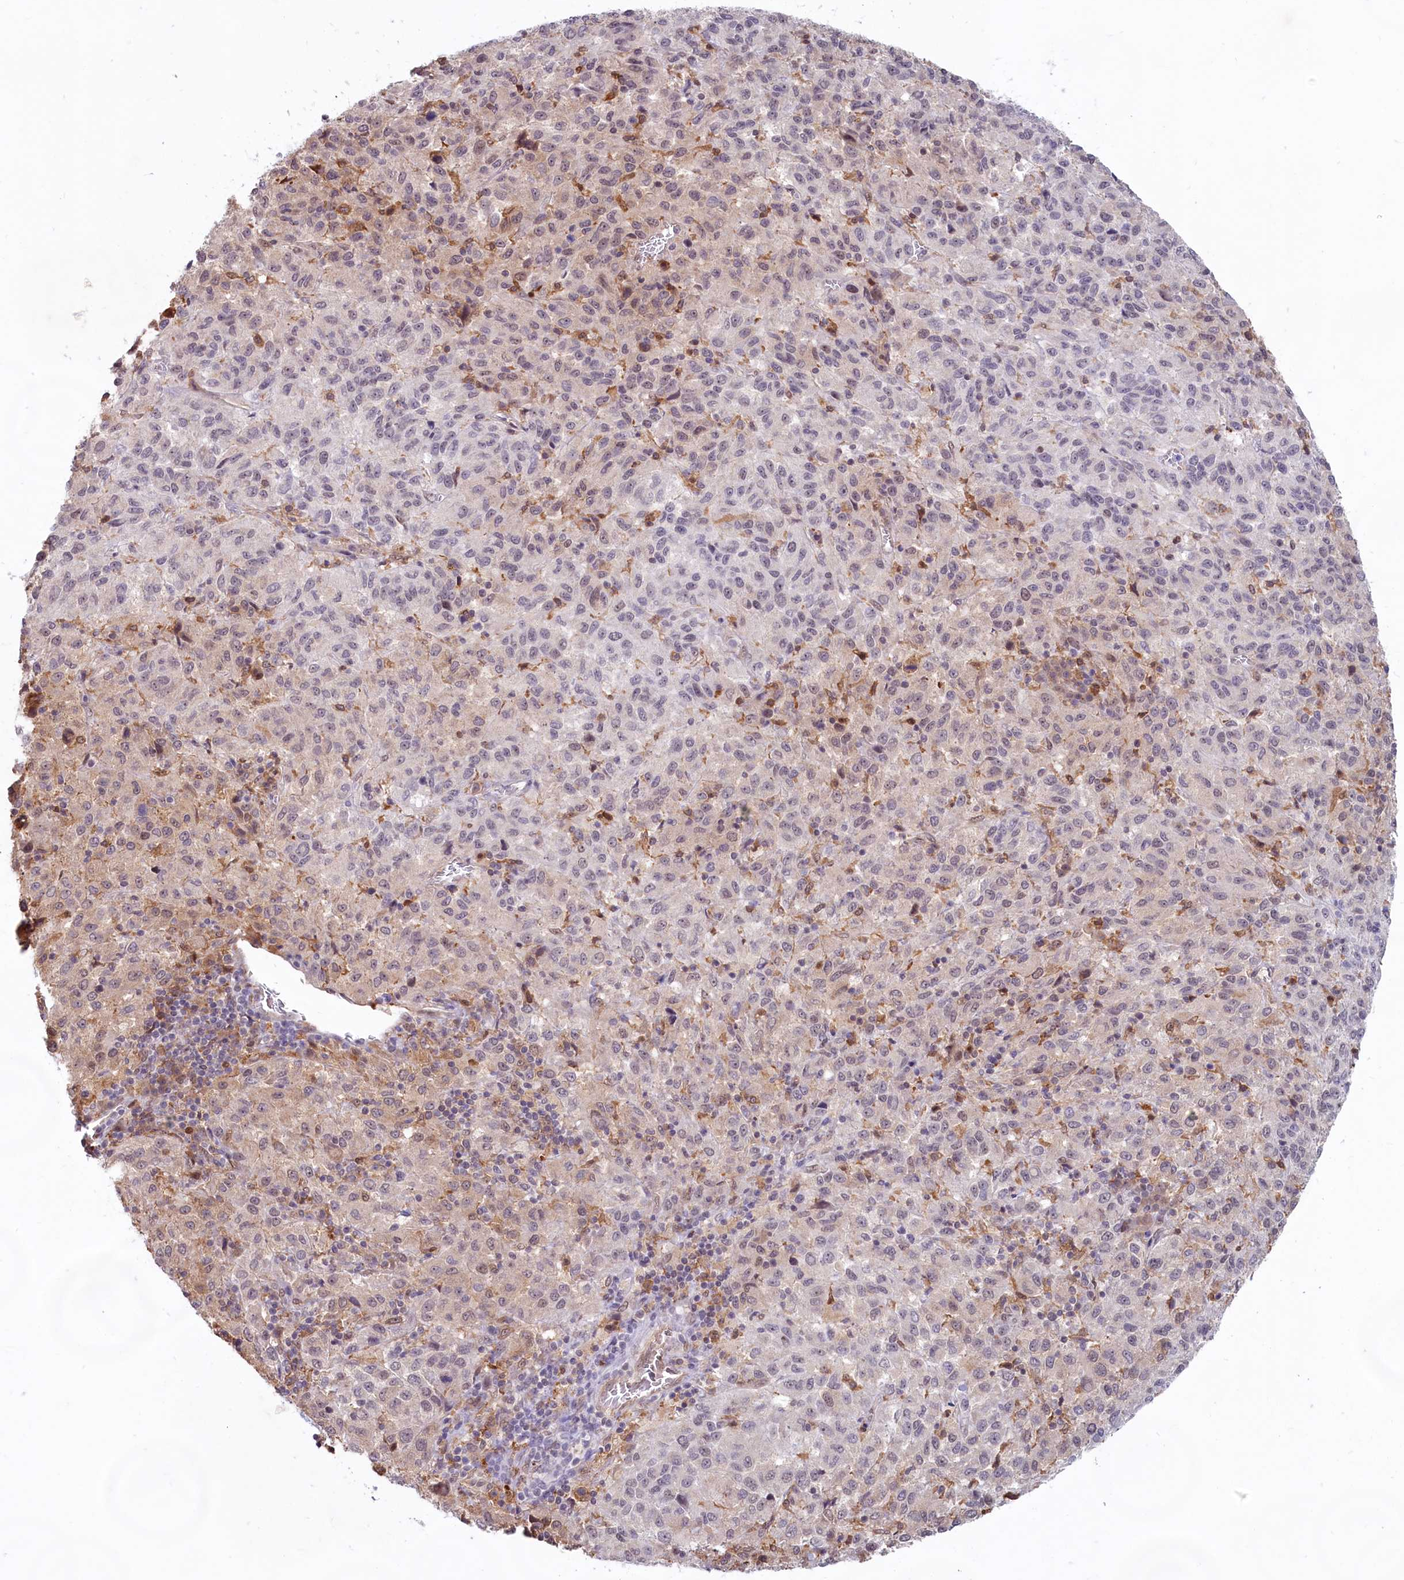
{"staining": {"intensity": "negative", "quantity": "none", "location": "none"}, "tissue": "melanoma", "cell_type": "Tumor cells", "image_type": "cancer", "snomed": [{"axis": "morphology", "description": "Malignant melanoma, Metastatic site"}, {"axis": "topography", "description": "Lung"}], "caption": "Protein analysis of malignant melanoma (metastatic site) displays no significant positivity in tumor cells.", "gene": "C1D", "patient": {"sex": "male", "age": 64}}